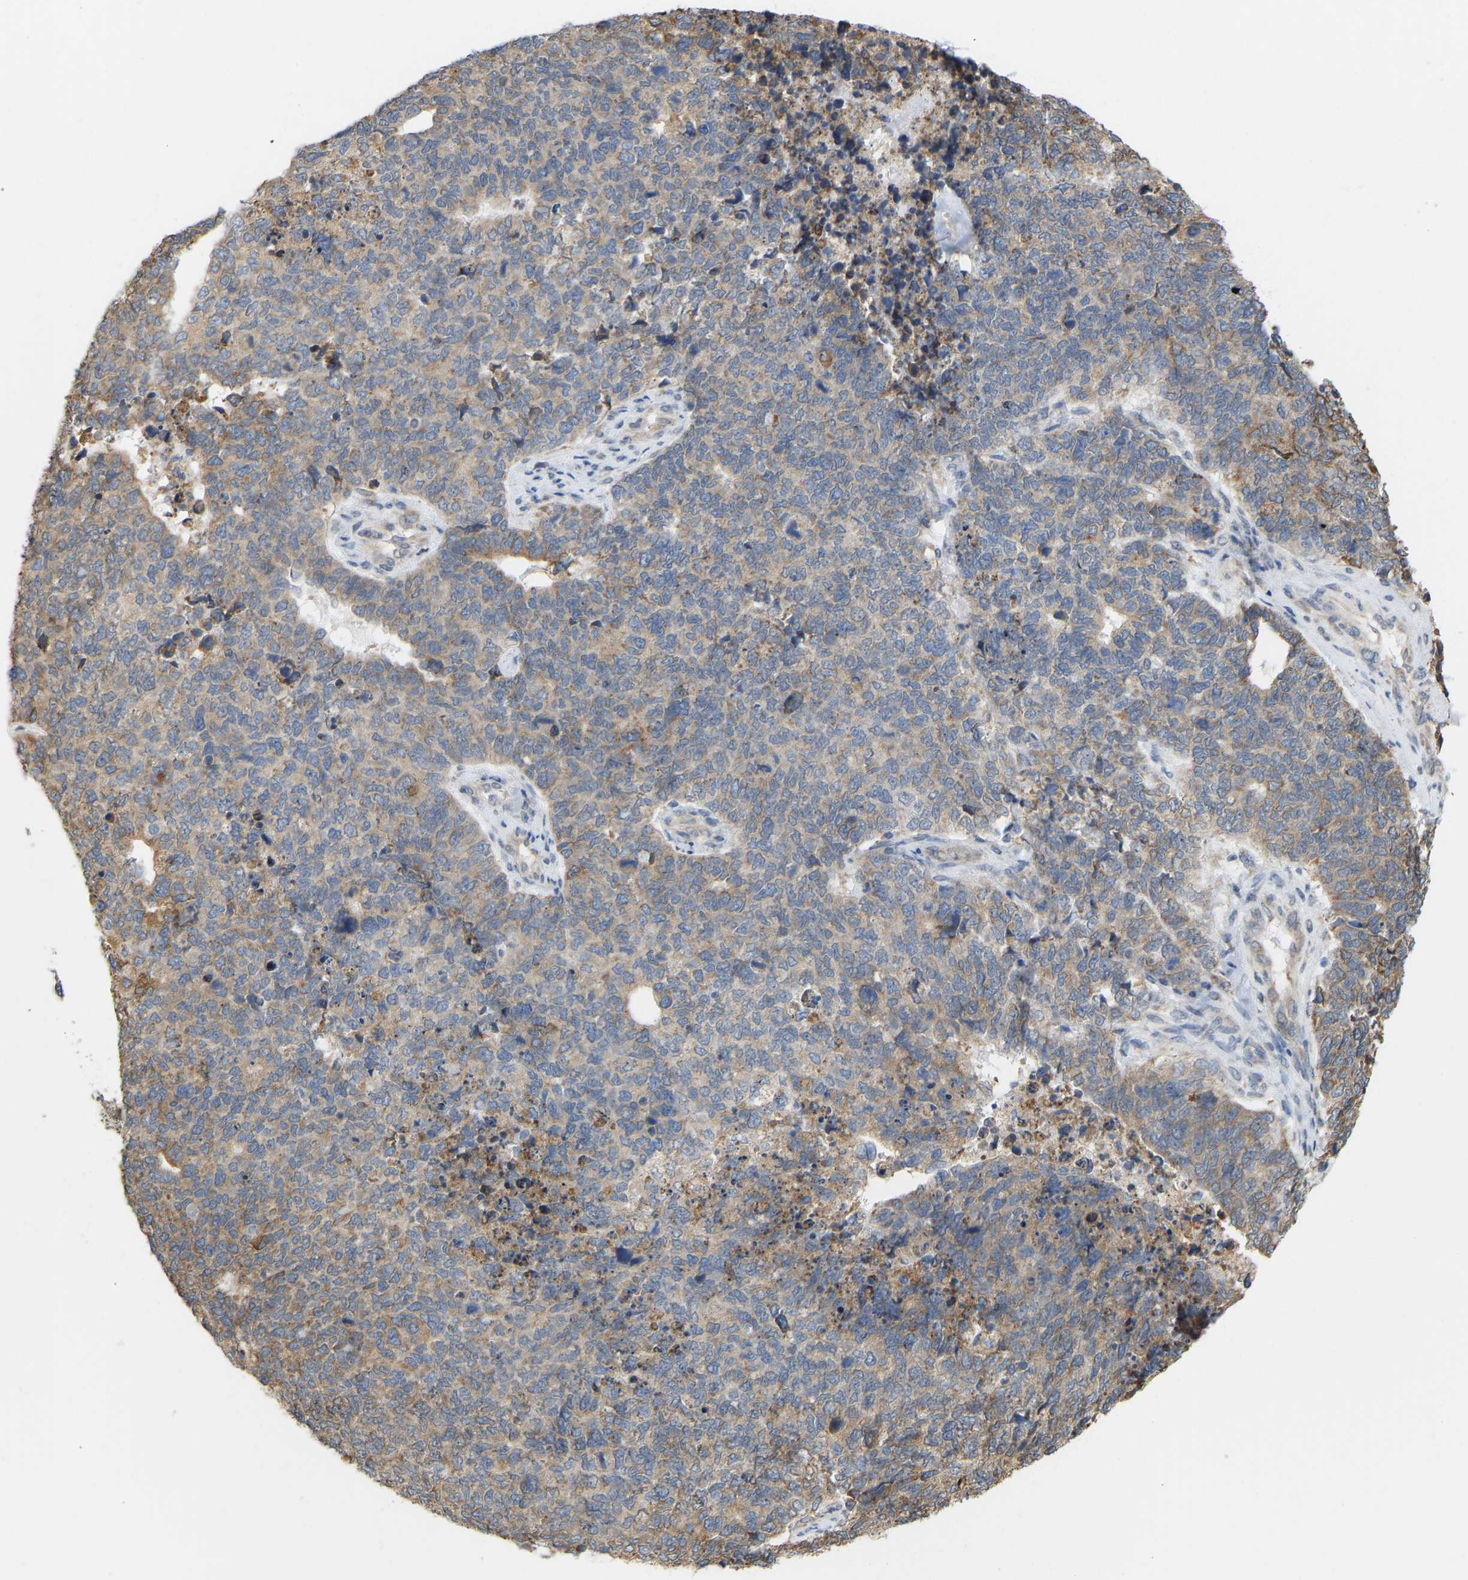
{"staining": {"intensity": "weak", "quantity": ">75%", "location": "cytoplasmic/membranous"}, "tissue": "cervical cancer", "cell_type": "Tumor cells", "image_type": "cancer", "snomed": [{"axis": "morphology", "description": "Squamous cell carcinoma, NOS"}, {"axis": "topography", "description": "Cervix"}], "caption": "A brown stain labels weak cytoplasmic/membranous expression of a protein in human squamous cell carcinoma (cervical) tumor cells.", "gene": "BEND3", "patient": {"sex": "female", "age": 63}}